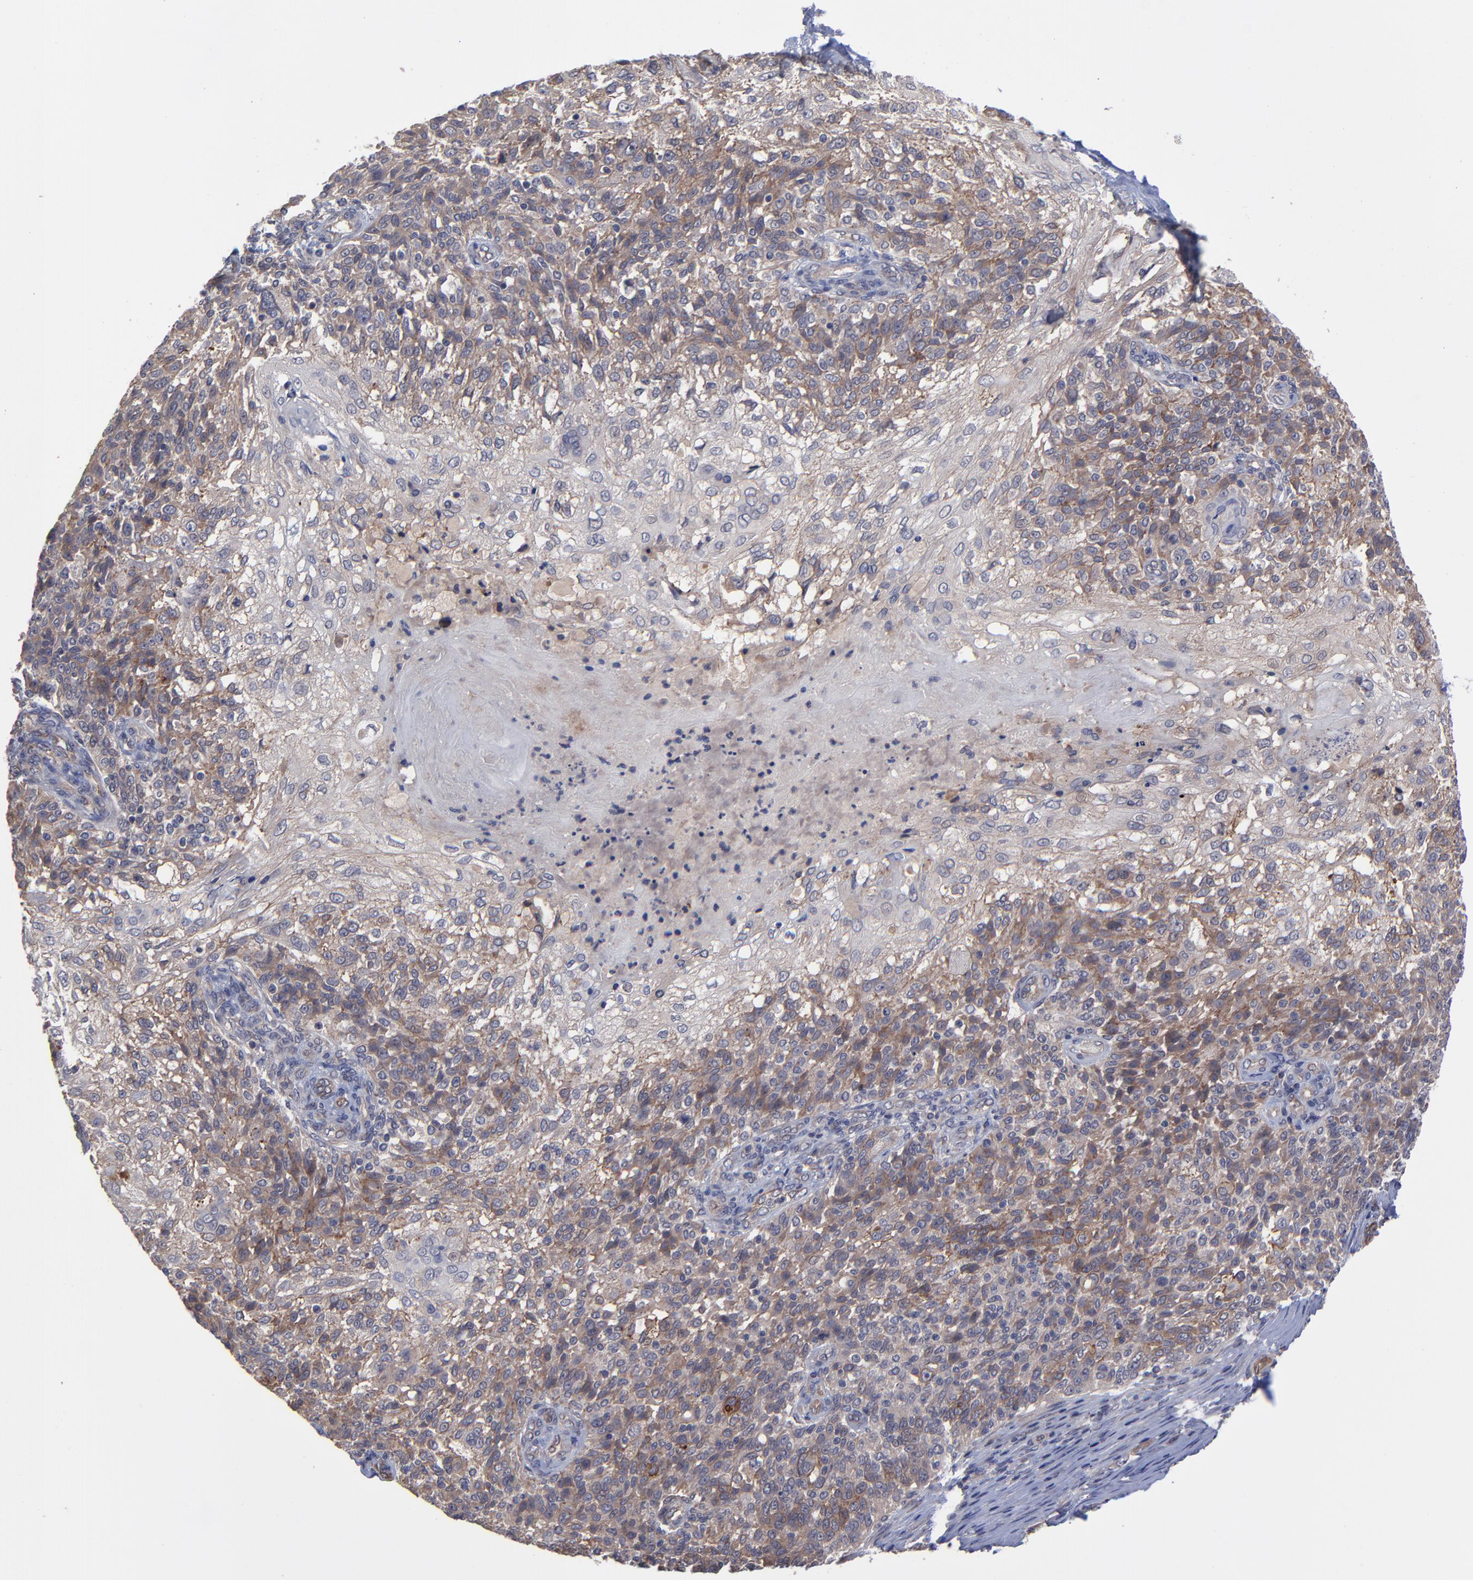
{"staining": {"intensity": "moderate", "quantity": ">75%", "location": "cytoplasmic/membranous"}, "tissue": "skin cancer", "cell_type": "Tumor cells", "image_type": "cancer", "snomed": [{"axis": "morphology", "description": "Normal tissue, NOS"}, {"axis": "morphology", "description": "Squamous cell carcinoma, NOS"}, {"axis": "topography", "description": "Skin"}], "caption": "This histopathology image shows immunohistochemistry staining of skin cancer, with medium moderate cytoplasmic/membranous staining in approximately >75% of tumor cells.", "gene": "ZNF780B", "patient": {"sex": "female", "age": 83}}